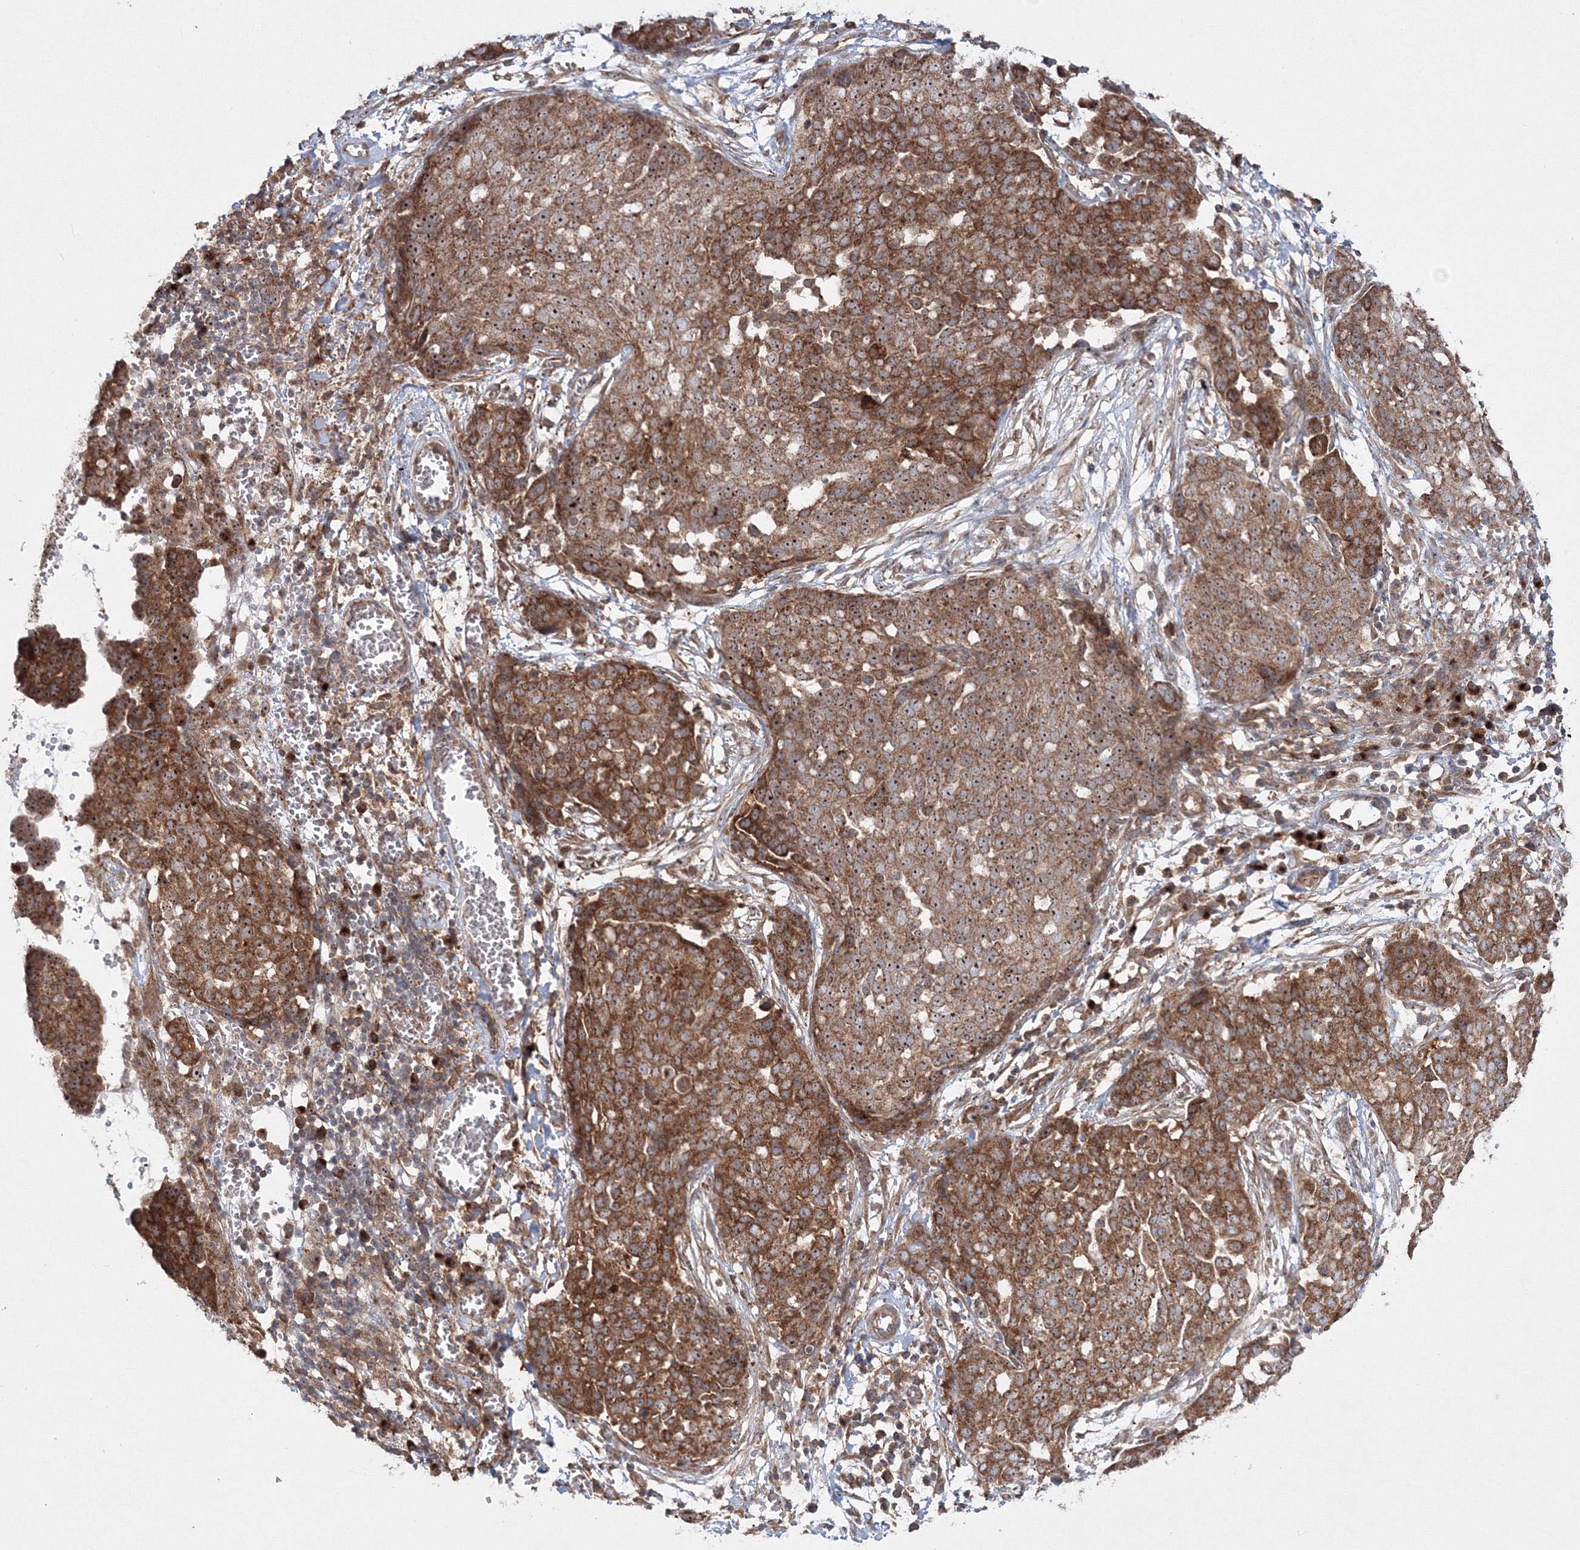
{"staining": {"intensity": "strong", "quantity": ">75%", "location": "cytoplasmic/membranous,nuclear"}, "tissue": "ovarian cancer", "cell_type": "Tumor cells", "image_type": "cancer", "snomed": [{"axis": "morphology", "description": "Cystadenocarcinoma, serous, NOS"}, {"axis": "topography", "description": "Soft tissue"}, {"axis": "topography", "description": "Ovary"}], "caption": "Immunohistochemistry micrograph of neoplastic tissue: human ovarian serous cystadenocarcinoma stained using immunohistochemistry (IHC) shows high levels of strong protein expression localized specifically in the cytoplasmic/membranous and nuclear of tumor cells, appearing as a cytoplasmic/membranous and nuclear brown color.", "gene": "PEX13", "patient": {"sex": "female", "age": 57}}